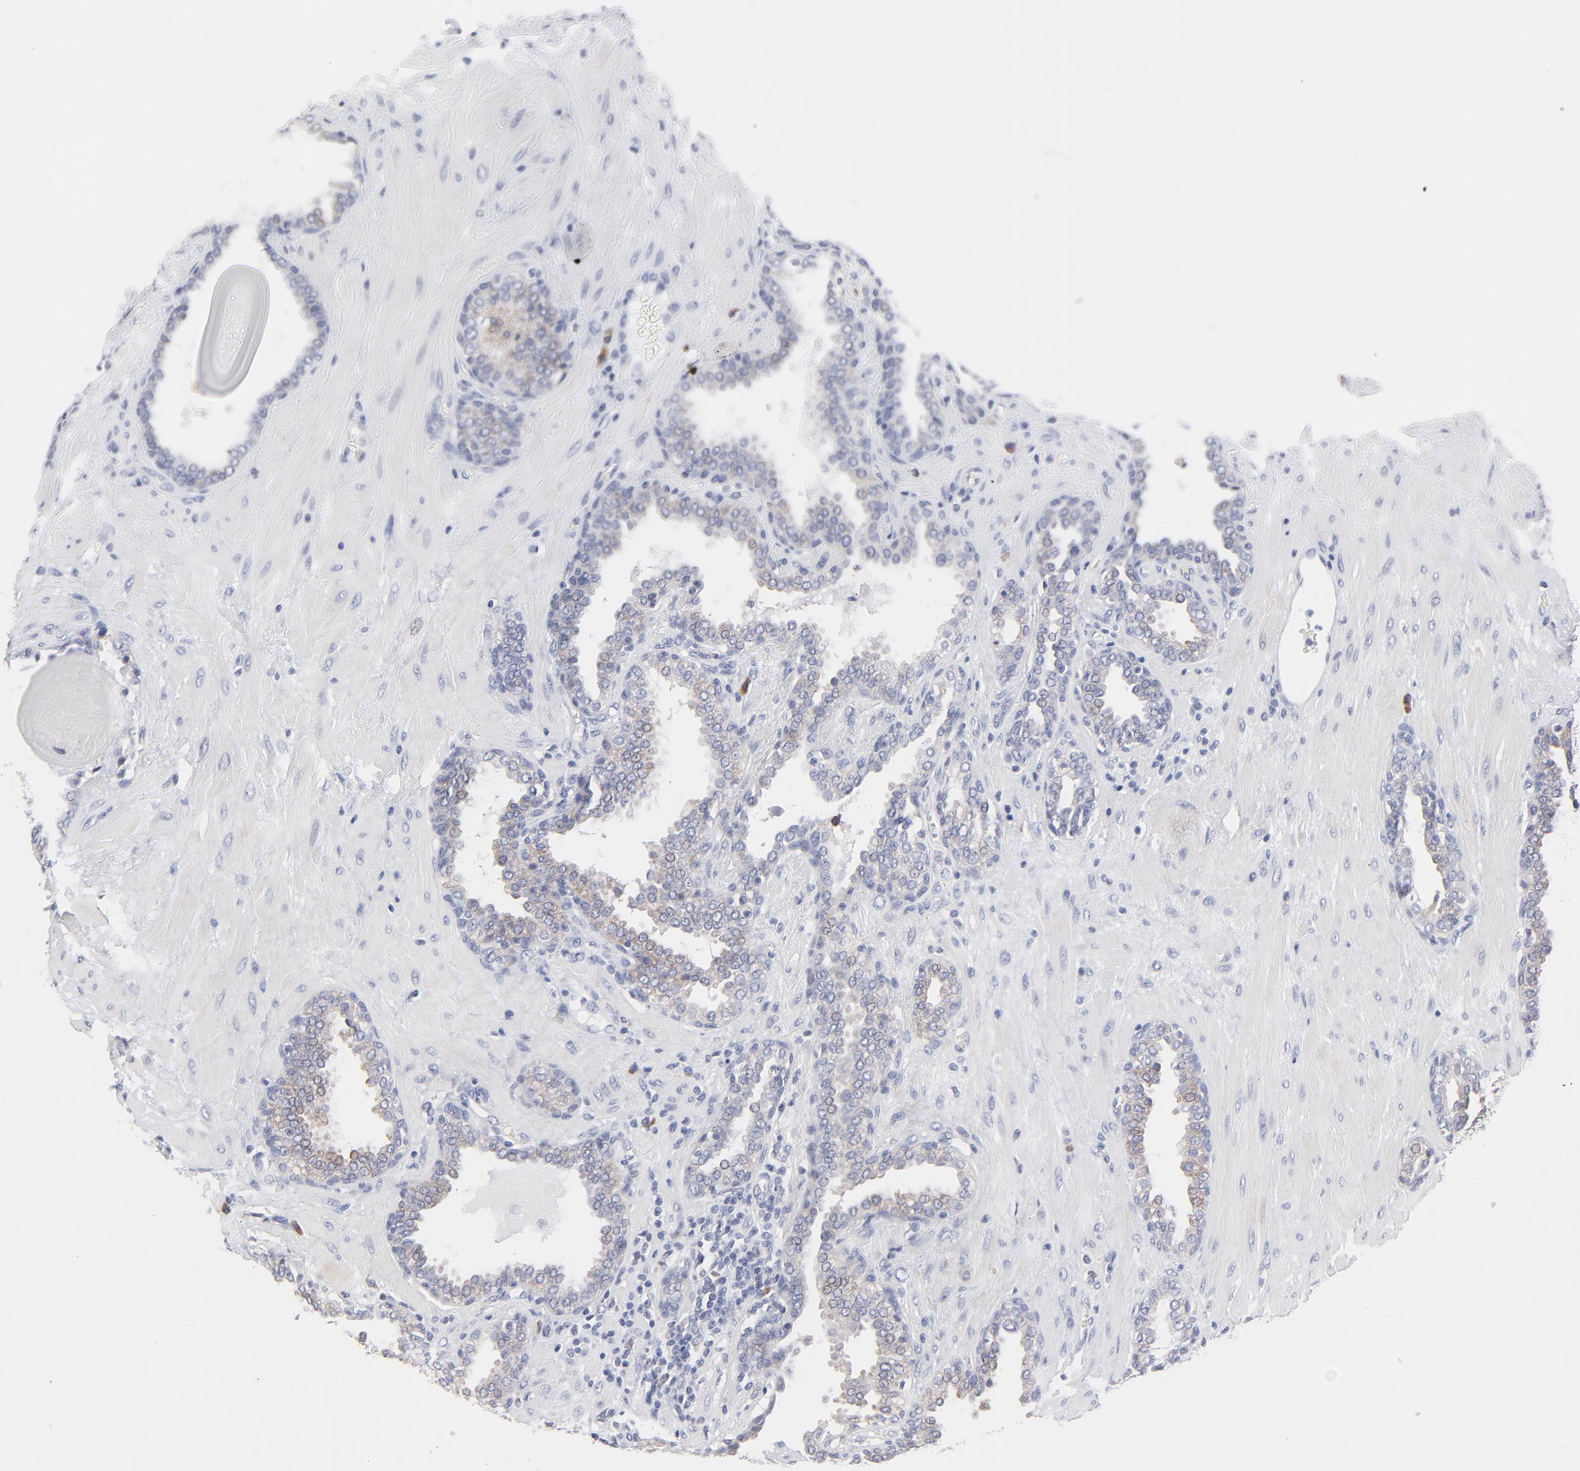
{"staining": {"intensity": "negative", "quantity": "none", "location": "none"}, "tissue": "prostate", "cell_type": "Glandular cells", "image_type": "normal", "snomed": [{"axis": "morphology", "description": "Normal tissue, NOS"}, {"axis": "topography", "description": "Prostate"}], "caption": "Immunohistochemistry (IHC) micrograph of unremarkable prostate: human prostate stained with DAB reveals no significant protein positivity in glandular cells.", "gene": "TRIM22", "patient": {"sex": "male", "age": 51}}